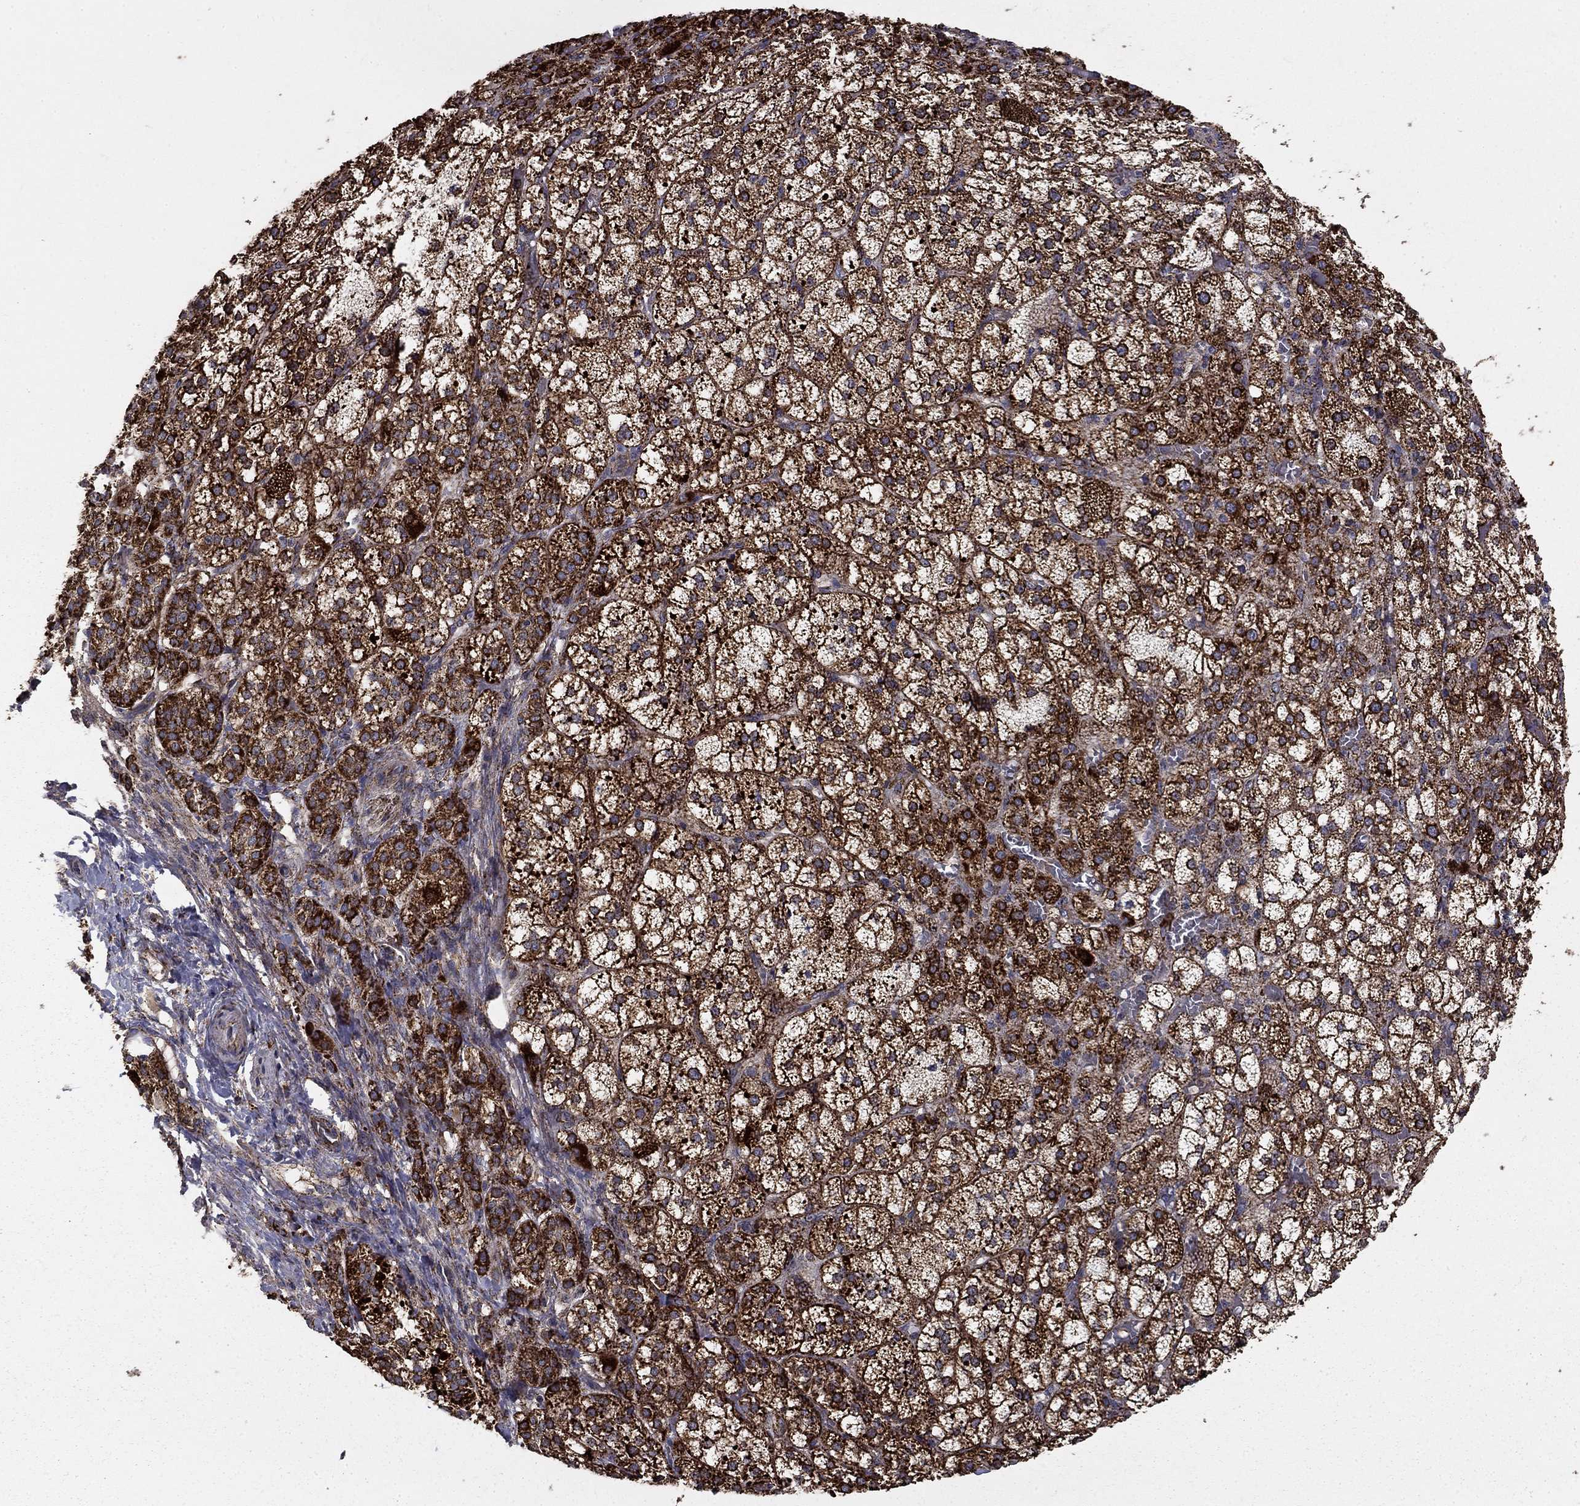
{"staining": {"intensity": "strong", "quantity": ">75%", "location": "cytoplasmic/membranous"}, "tissue": "adrenal gland", "cell_type": "Glandular cells", "image_type": "normal", "snomed": [{"axis": "morphology", "description": "Normal tissue, NOS"}, {"axis": "topography", "description": "Adrenal gland"}], "caption": "DAB immunohistochemical staining of benign human adrenal gland reveals strong cytoplasmic/membranous protein staining in approximately >75% of glandular cells.", "gene": "GCSH", "patient": {"sex": "female", "age": 60}}